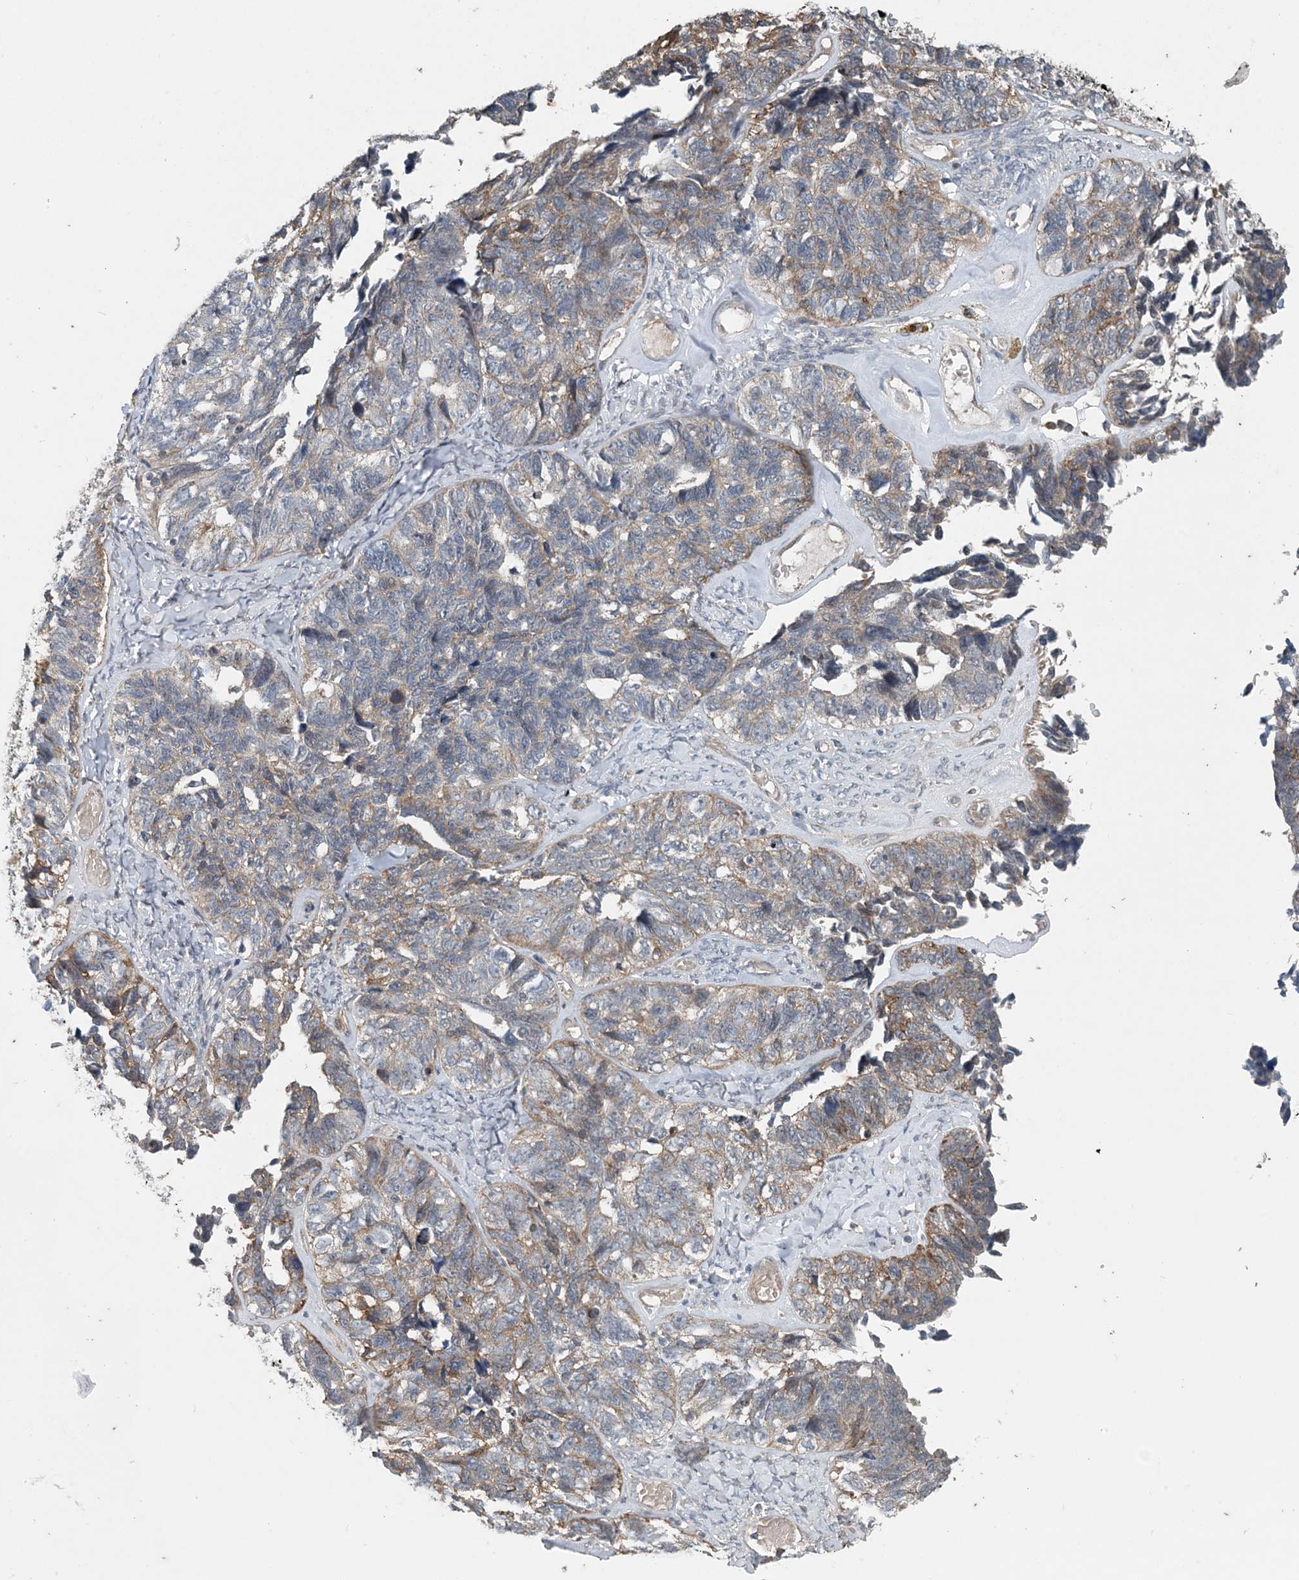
{"staining": {"intensity": "moderate", "quantity": "25%-75%", "location": "cytoplasmic/membranous"}, "tissue": "ovarian cancer", "cell_type": "Tumor cells", "image_type": "cancer", "snomed": [{"axis": "morphology", "description": "Cystadenocarcinoma, serous, NOS"}, {"axis": "topography", "description": "Ovary"}], "caption": "Tumor cells show moderate cytoplasmic/membranous positivity in about 25%-75% of cells in ovarian cancer (serous cystadenocarcinoma).", "gene": "MYO9B", "patient": {"sex": "female", "age": 79}}